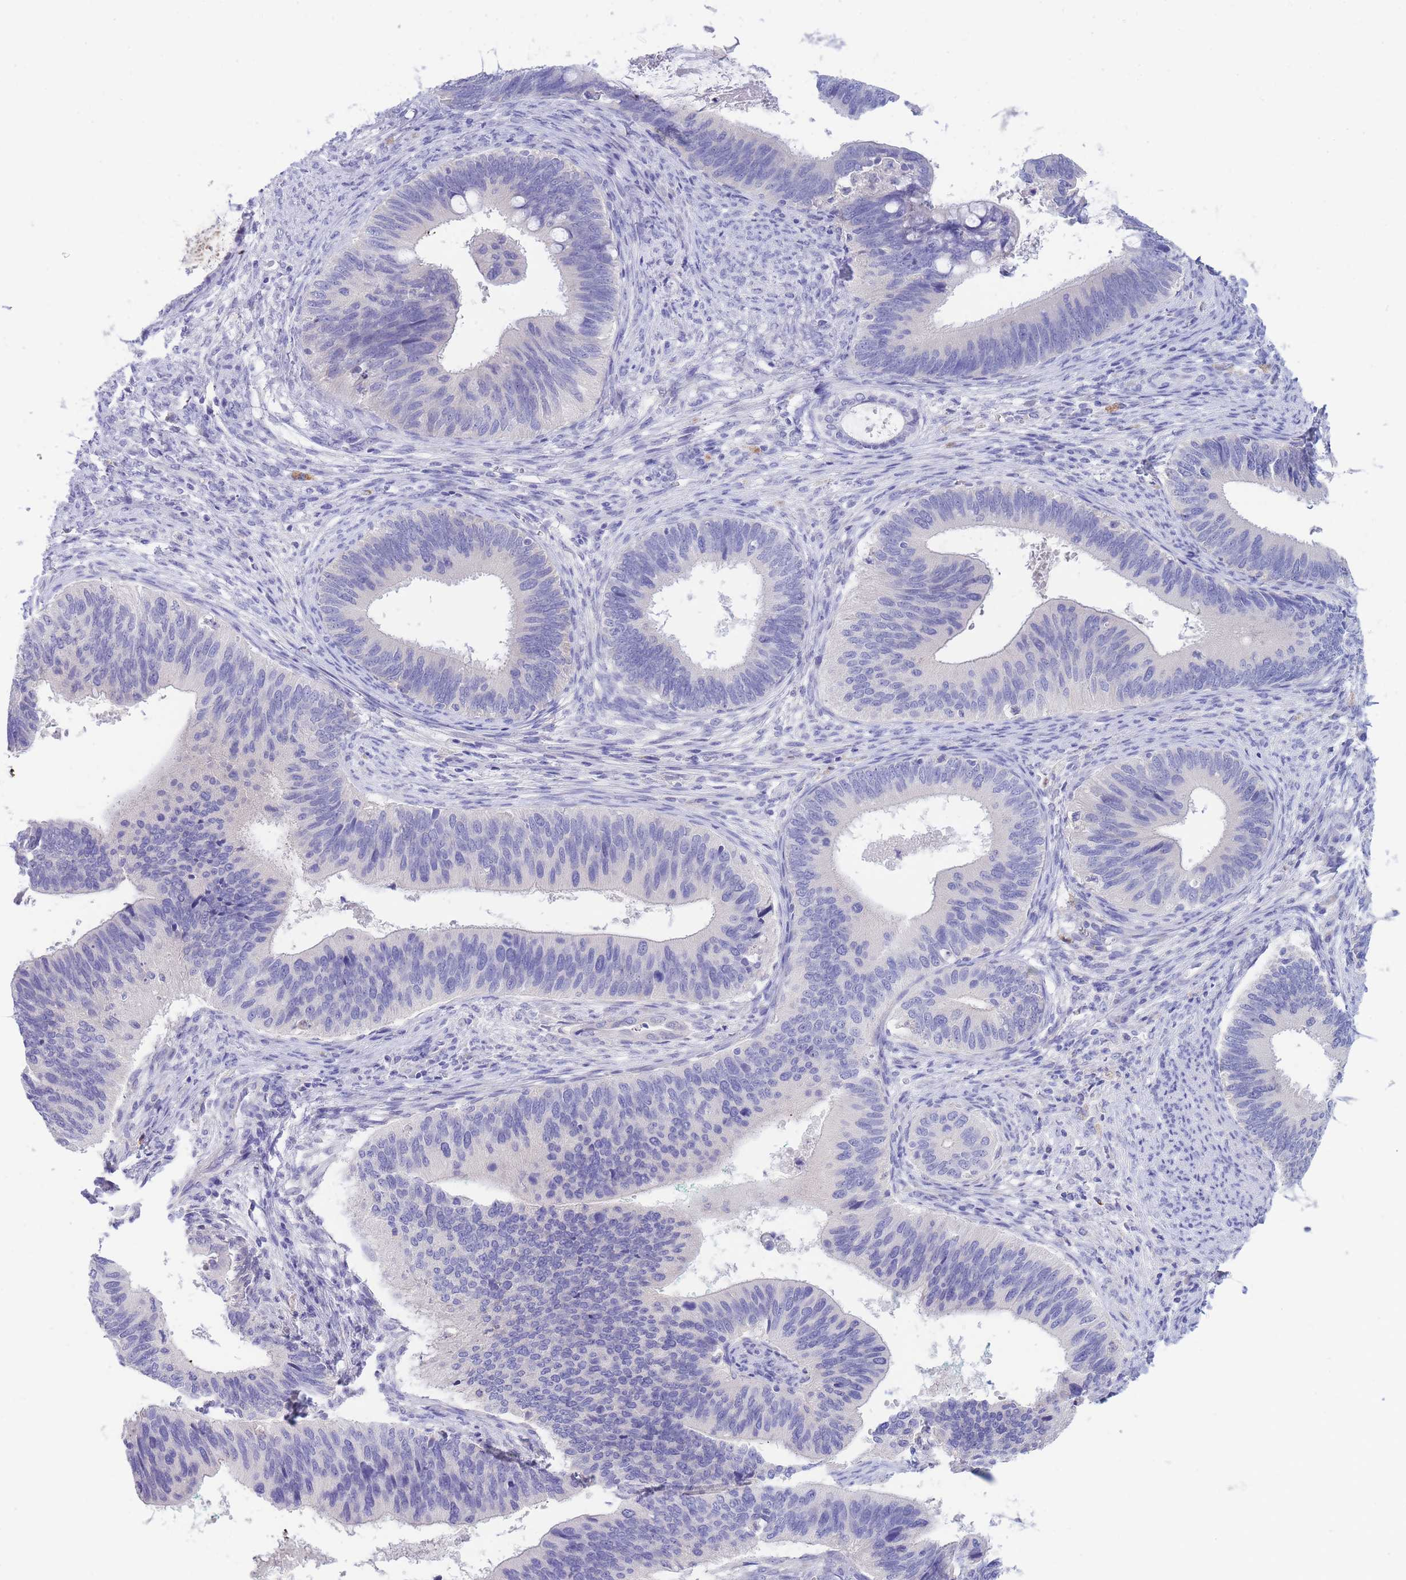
{"staining": {"intensity": "negative", "quantity": "none", "location": "none"}, "tissue": "cervical cancer", "cell_type": "Tumor cells", "image_type": "cancer", "snomed": [{"axis": "morphology", "description": "Adenocarcinoma, NOS"}, {"axis": "topography", "description": "Cervix"}], "caption": "Immunohistochemistry (IHC) of human cervical adenocarcinoma reveals no staining in tumor cells.", "gene": "PCDHB3", "patient": {"sex": "female", "age": 42}}